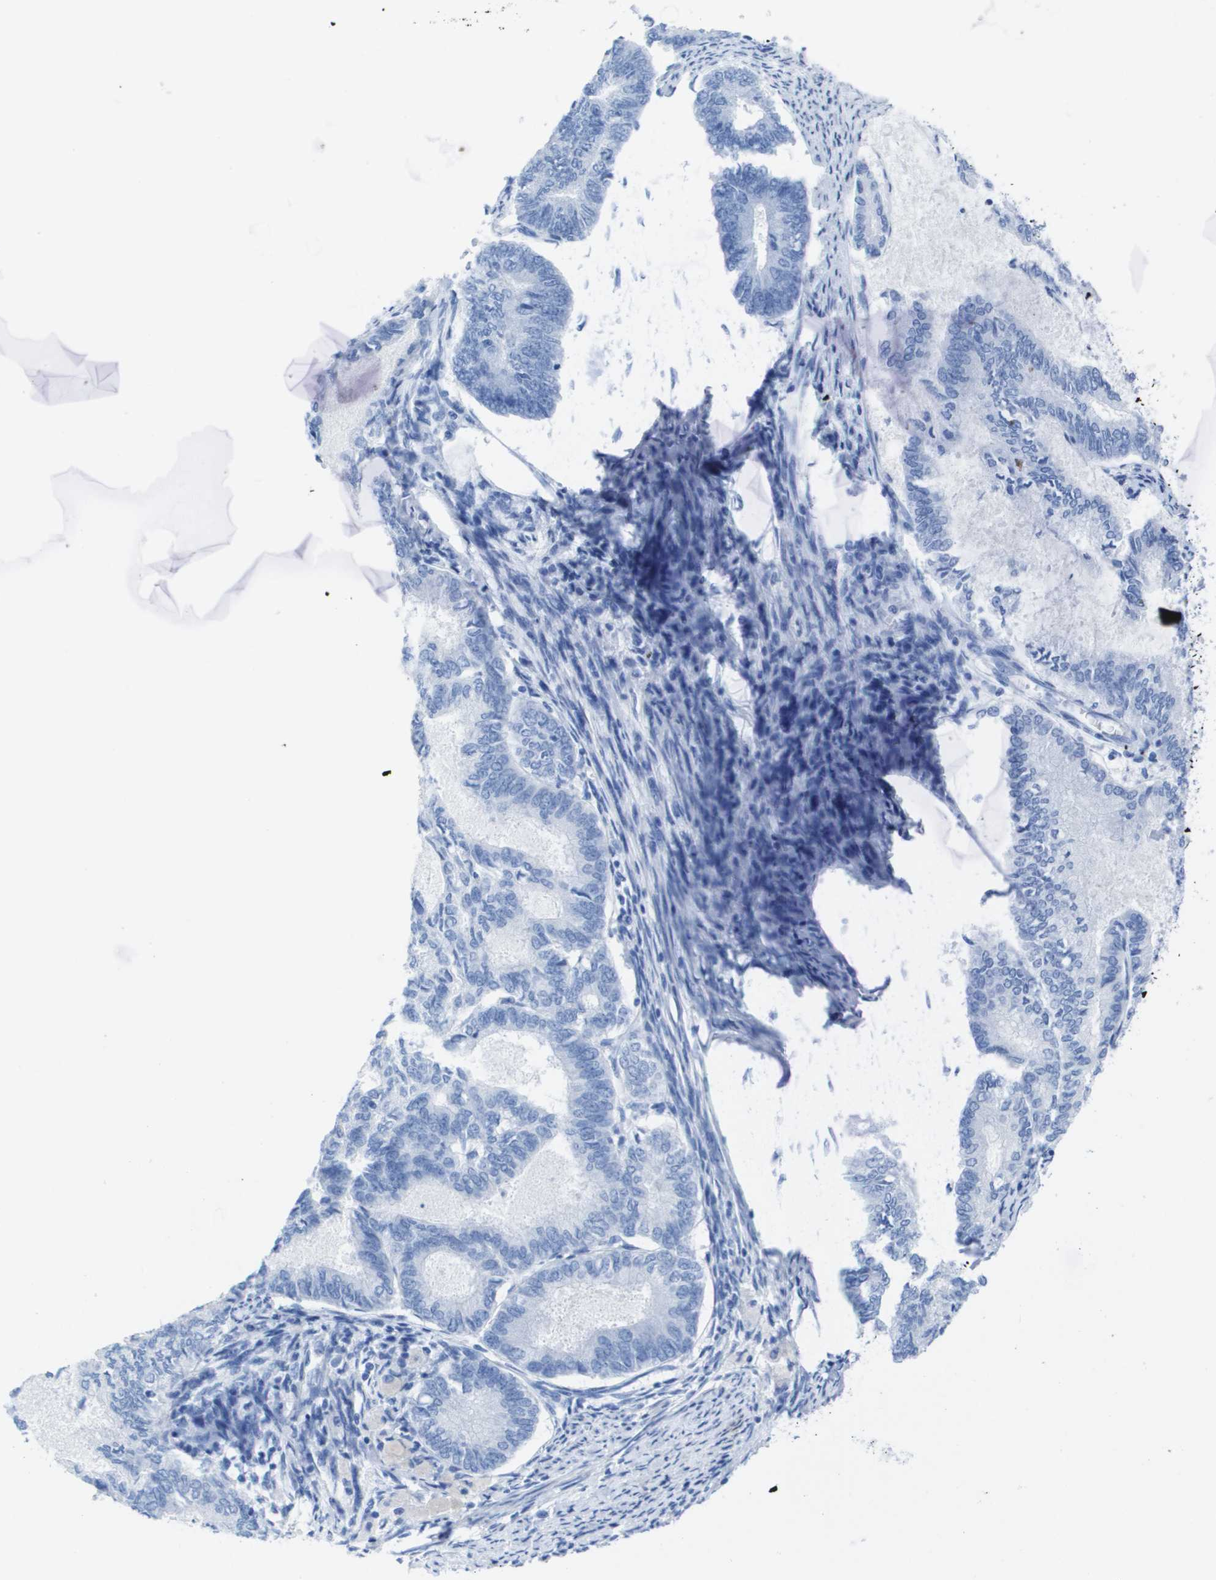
{"staining": {"intensity": "negative", "quantity": "none", "location": "none"}, "tissue": "endometrial cancer", "cell_type": "Tumor cells", "image_type": "cancer", "snomed": [{"axis": "morphology", "description": "Adenocarcinoma, NOS"}, {"axis": "topography", "description": "Endometrium"}], "caption": "Protein analysis of endometrial cancer exhibits no significant expression in tumor cells.", "gene": "KCNA3", "patient": {"sex": "female", "age": 86}}